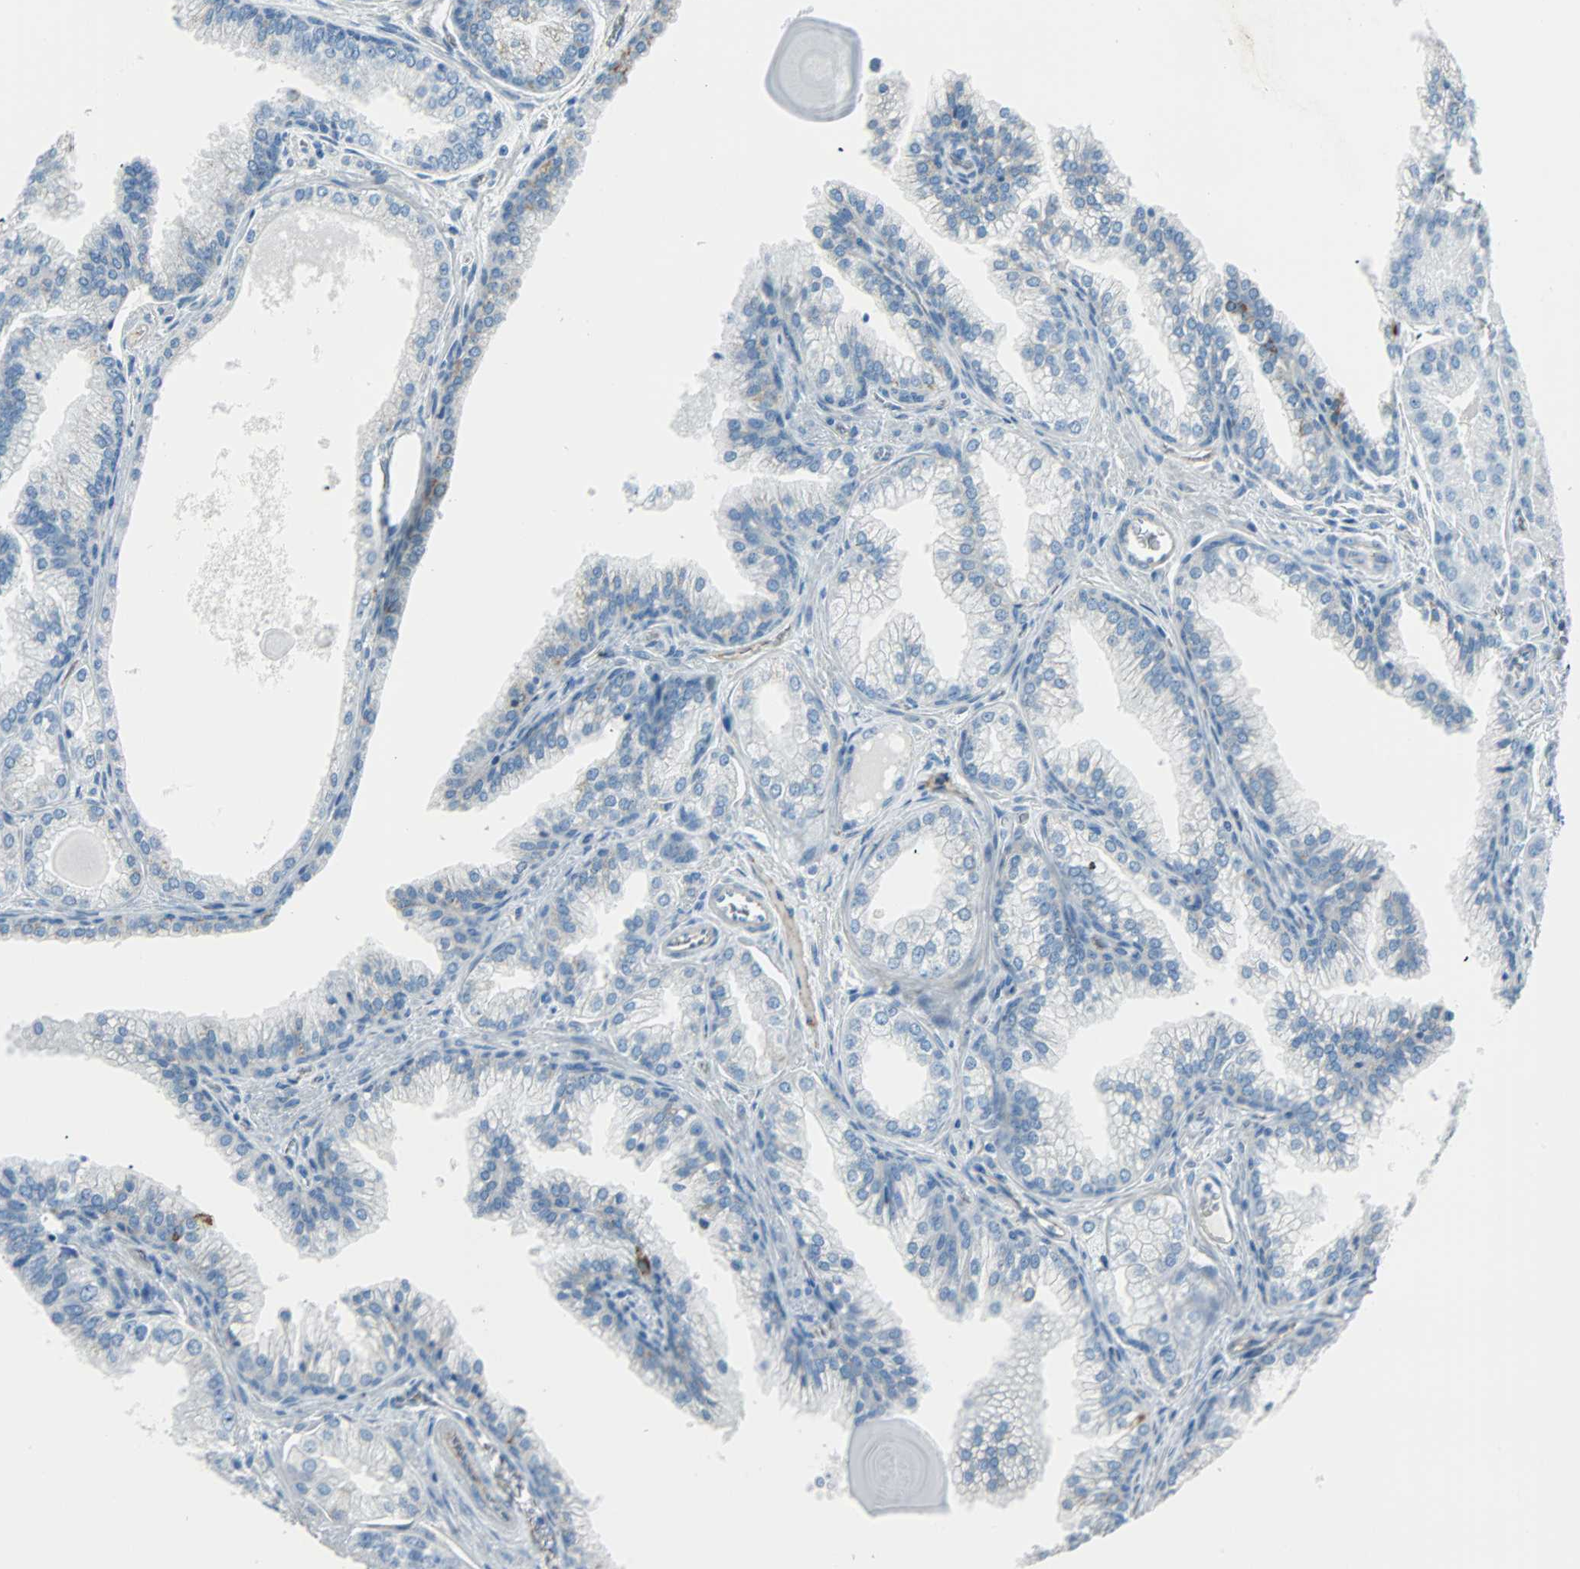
{"staining": {"intensity": "weak", "quantity": "<25%", "location": "cytoplasmic/membranous"}, "tissue": "prostate cancer", "cell_type": "Tumor cells", "image_type": "cancer", "snomed": [{"axis": "morphology", "description": "Adenocarcinoma, Low grade"}, {"axis": "topography", "description": "Prostate"}], "caption": "Tumor cells show no significant protein staining in prostate cancer.", "gene": "VPS9D1", "patient": {"sex": "male", "age": 59}}